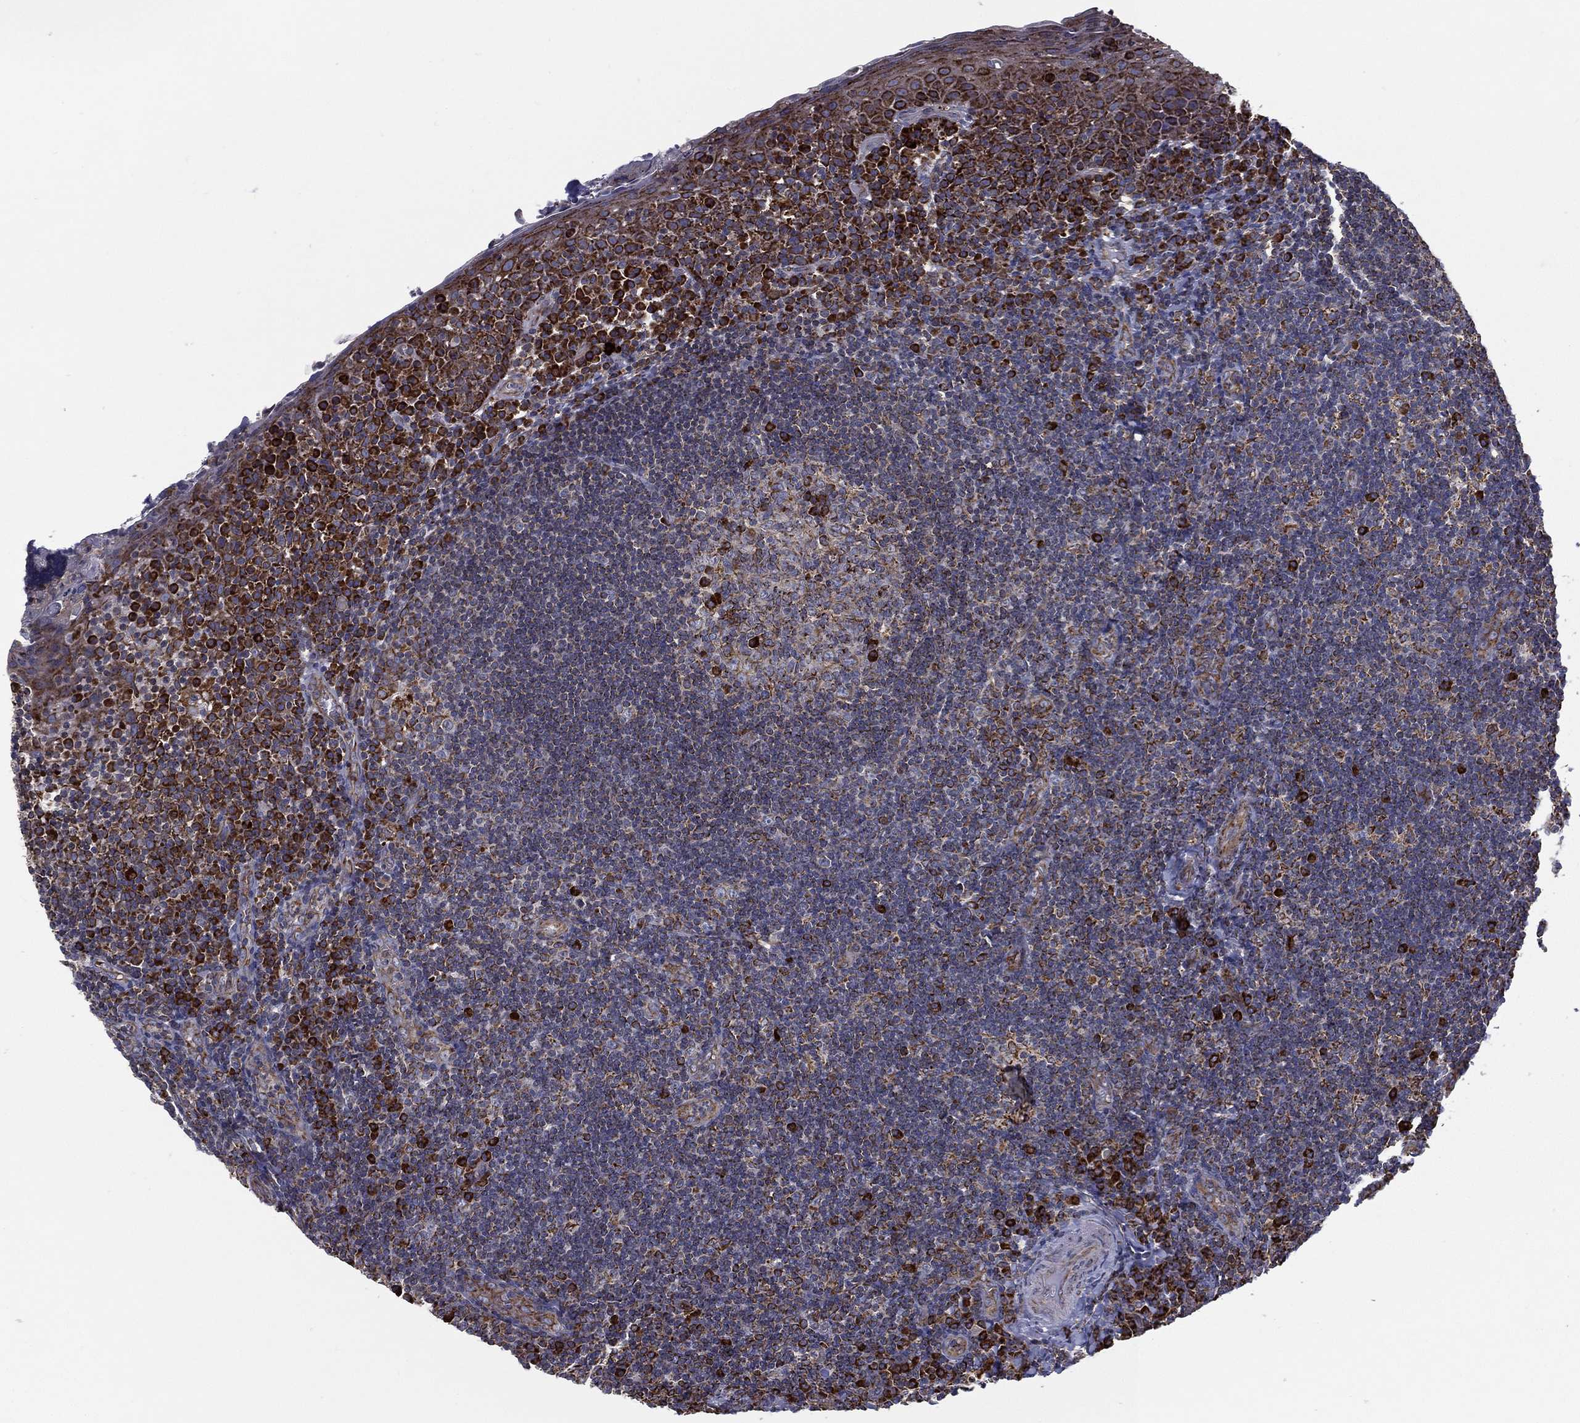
{"staining": {"intensity": "strong", "quantity": "<25%", "location": "cytoplasmic/membranous"}, "tissue": "tonsil", "cell_type": "Germinal center cells", "image_type": "normal", "snomed": [{"axis": "morphology", "description": "Normal tissue, NOS"}, {"axis": "morphology", "description": "Inflammation, NOS"}, {"axis": "topography", "description": "Tonsil"}], "caption": "Protein staining of benign tonsil reveals strong cytoplasmic/membranous expression in approximately <25% of germinal center cells. The protein is shown in brown color, while the nuclei are stained blue.", "gene": "MT", "patient": {"sex": "female", "age": 31}}